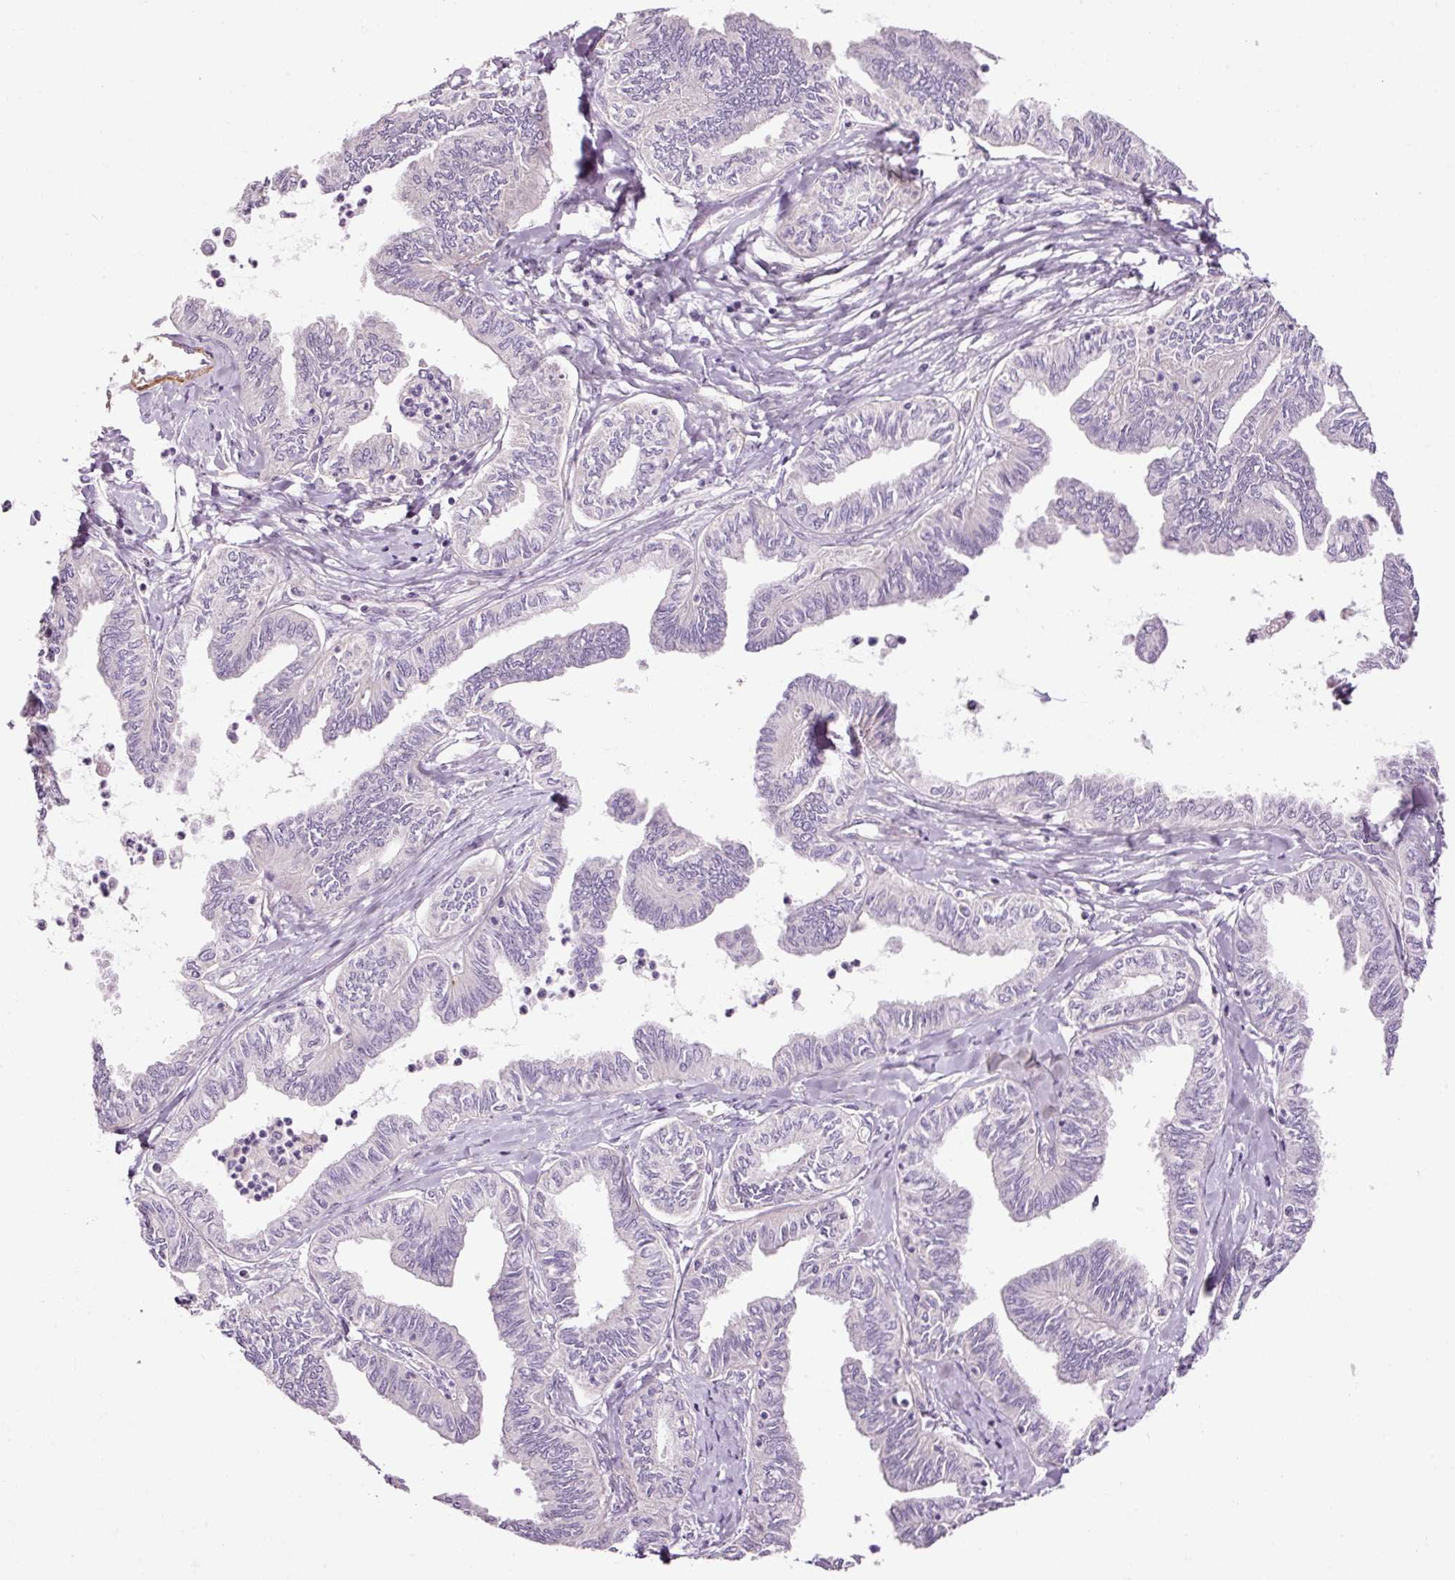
{"staining": {"intensity": "negative", "quantity": "none", "location": "none"}, "tissue": "ovarian cancer", "cell_type": "Tumor cells", "image_type": "cancer", "snomed": [{"axis": "morphology", "description": "Carcinoma, endometroid"}, {"axis": "topography", "description": "Ovary"}], "caption": "Tumor cells are negative for brown protein staining in ovarian cancer. (Brightfield microscopy of DAB IHC at high magnification).", "gene": "ANKRD20A1", "patient": {"sex": "female", "age": 70}}